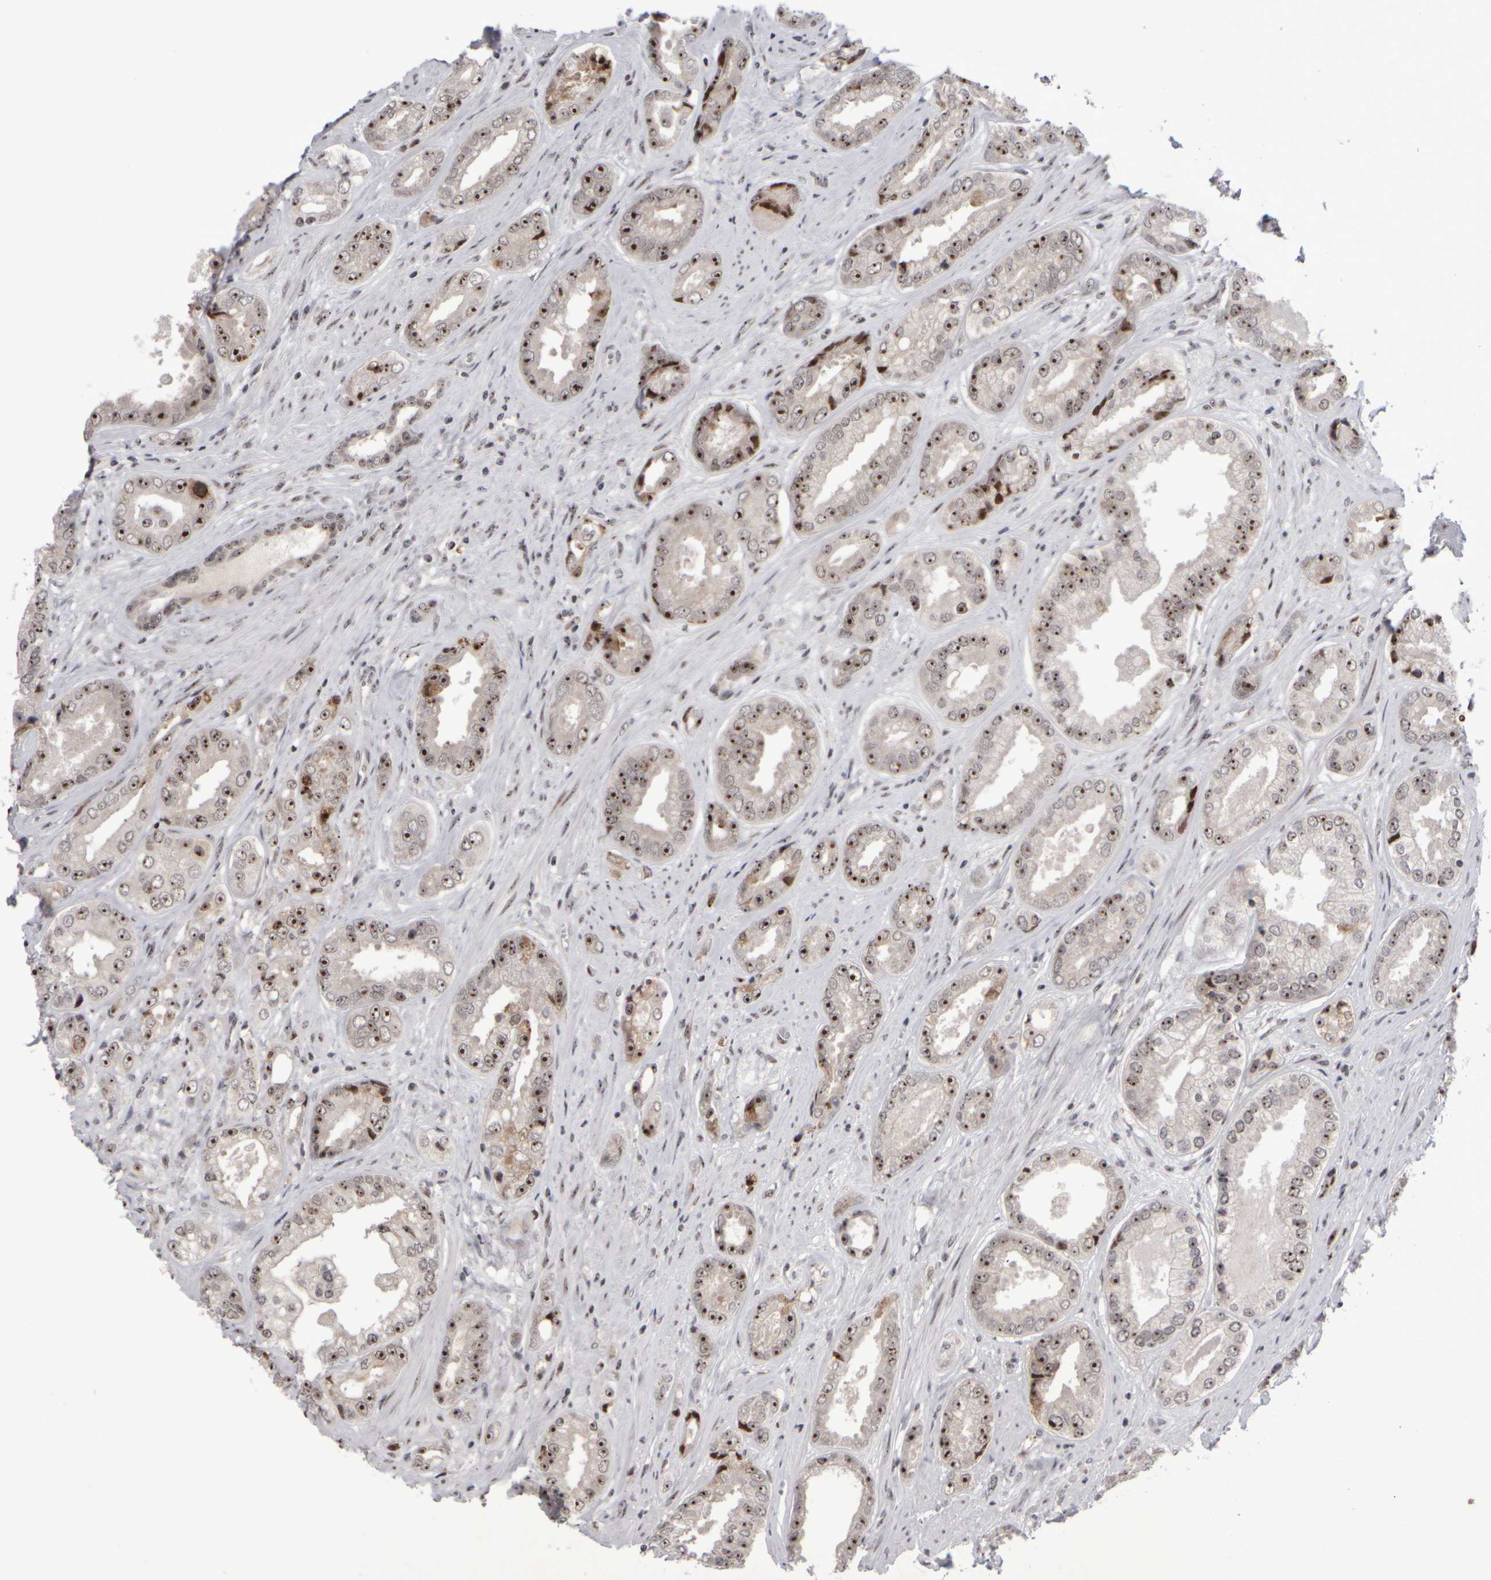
{"staining": {"intensity": "strong", "quantity": ">75%", "location": "cytoplasmic/membranous,nuclear"}, "tissue": "prostate cancer", "cell_type": "Tumor cells", "image_type": "cancer", "snomed": [{"axis": "morphology", "description": "Adenocarcinoma, High grade"}, {"axis": "topography", "description": "Prostate"}], "caption": "Immunohistochemical staining of human adenocarcinoma (high-grade) (prostate) reveals high levels of strong cytoplasmic/membranous and nuclear protein expression in approximately >75% of tumor cells.", "gene": "SURF6", "patient": {"sex": "male", "age": 61}}